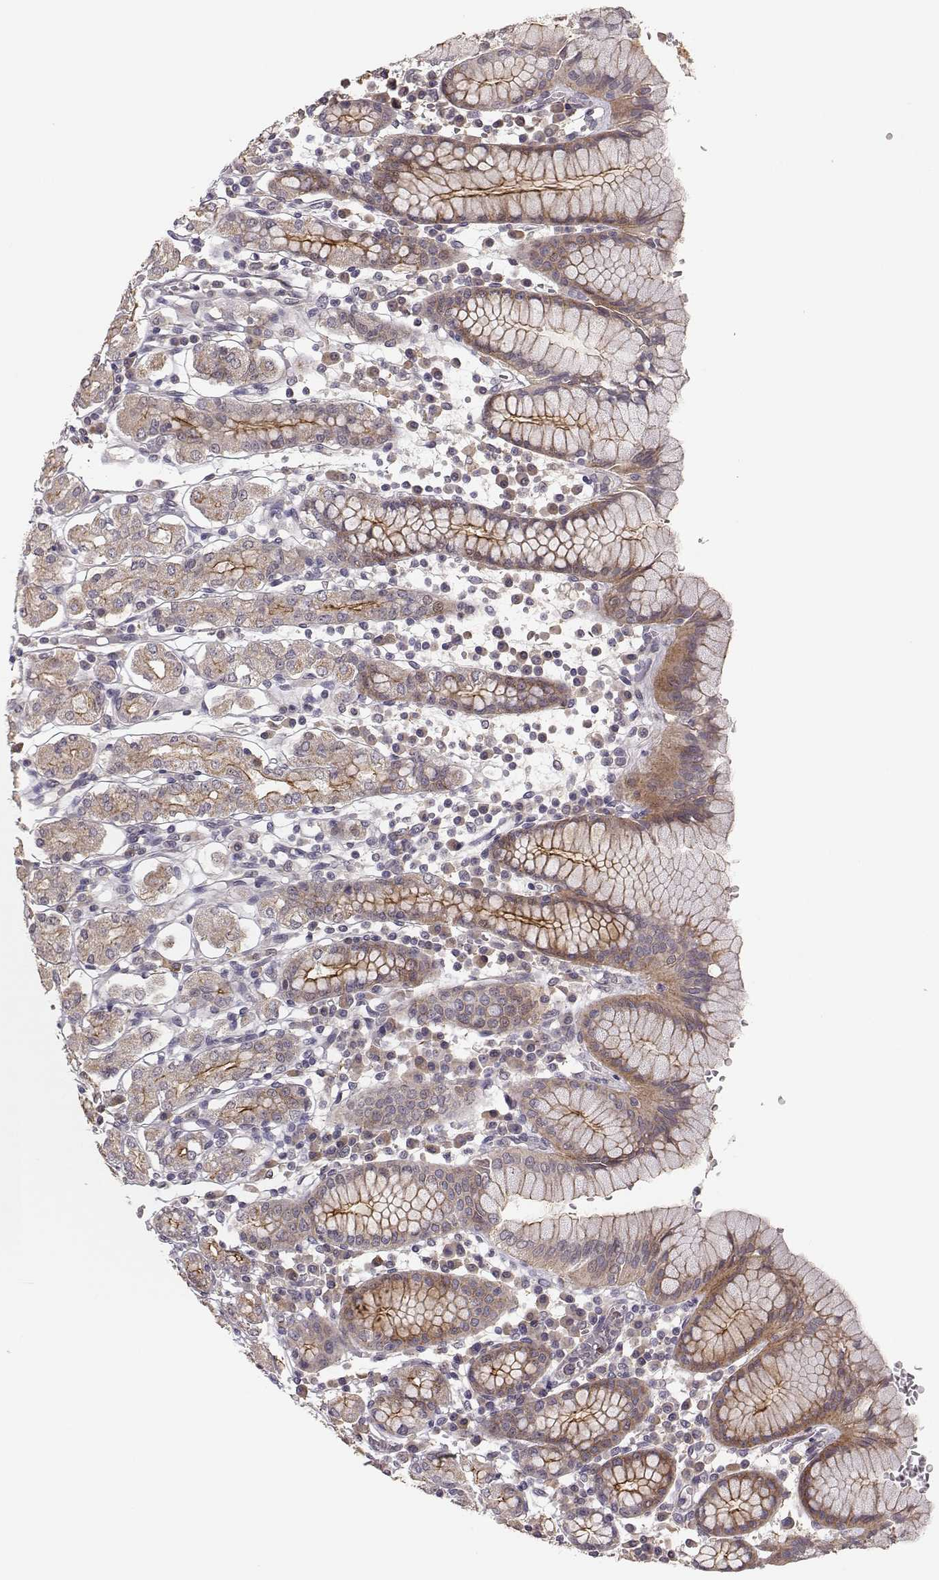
{"staining": {"intensity": "strong", "quantity": "<25%", "location": "cytoplasmic/membranous"}, "tissue": "stomach", "cell_type": "Glandular cells", "image_type": "normal", "snomed": [{"axis": "morphology", "description": "Normal tissue, NOS"}, {"axis": "topography", "description": "Stomach, upper"}, {"axis": "topography", "description": "Stomach"}], "caption": "DAB immunohistochemical staining of normal stomach shows strong cytoplasmic/membranous protein positivity in about <25% of glandular cells. (IHC, brightfield microscopy, high magnification).", "gene": "PLEKHG3", "patient": {"sex": "male", "age": 62}}